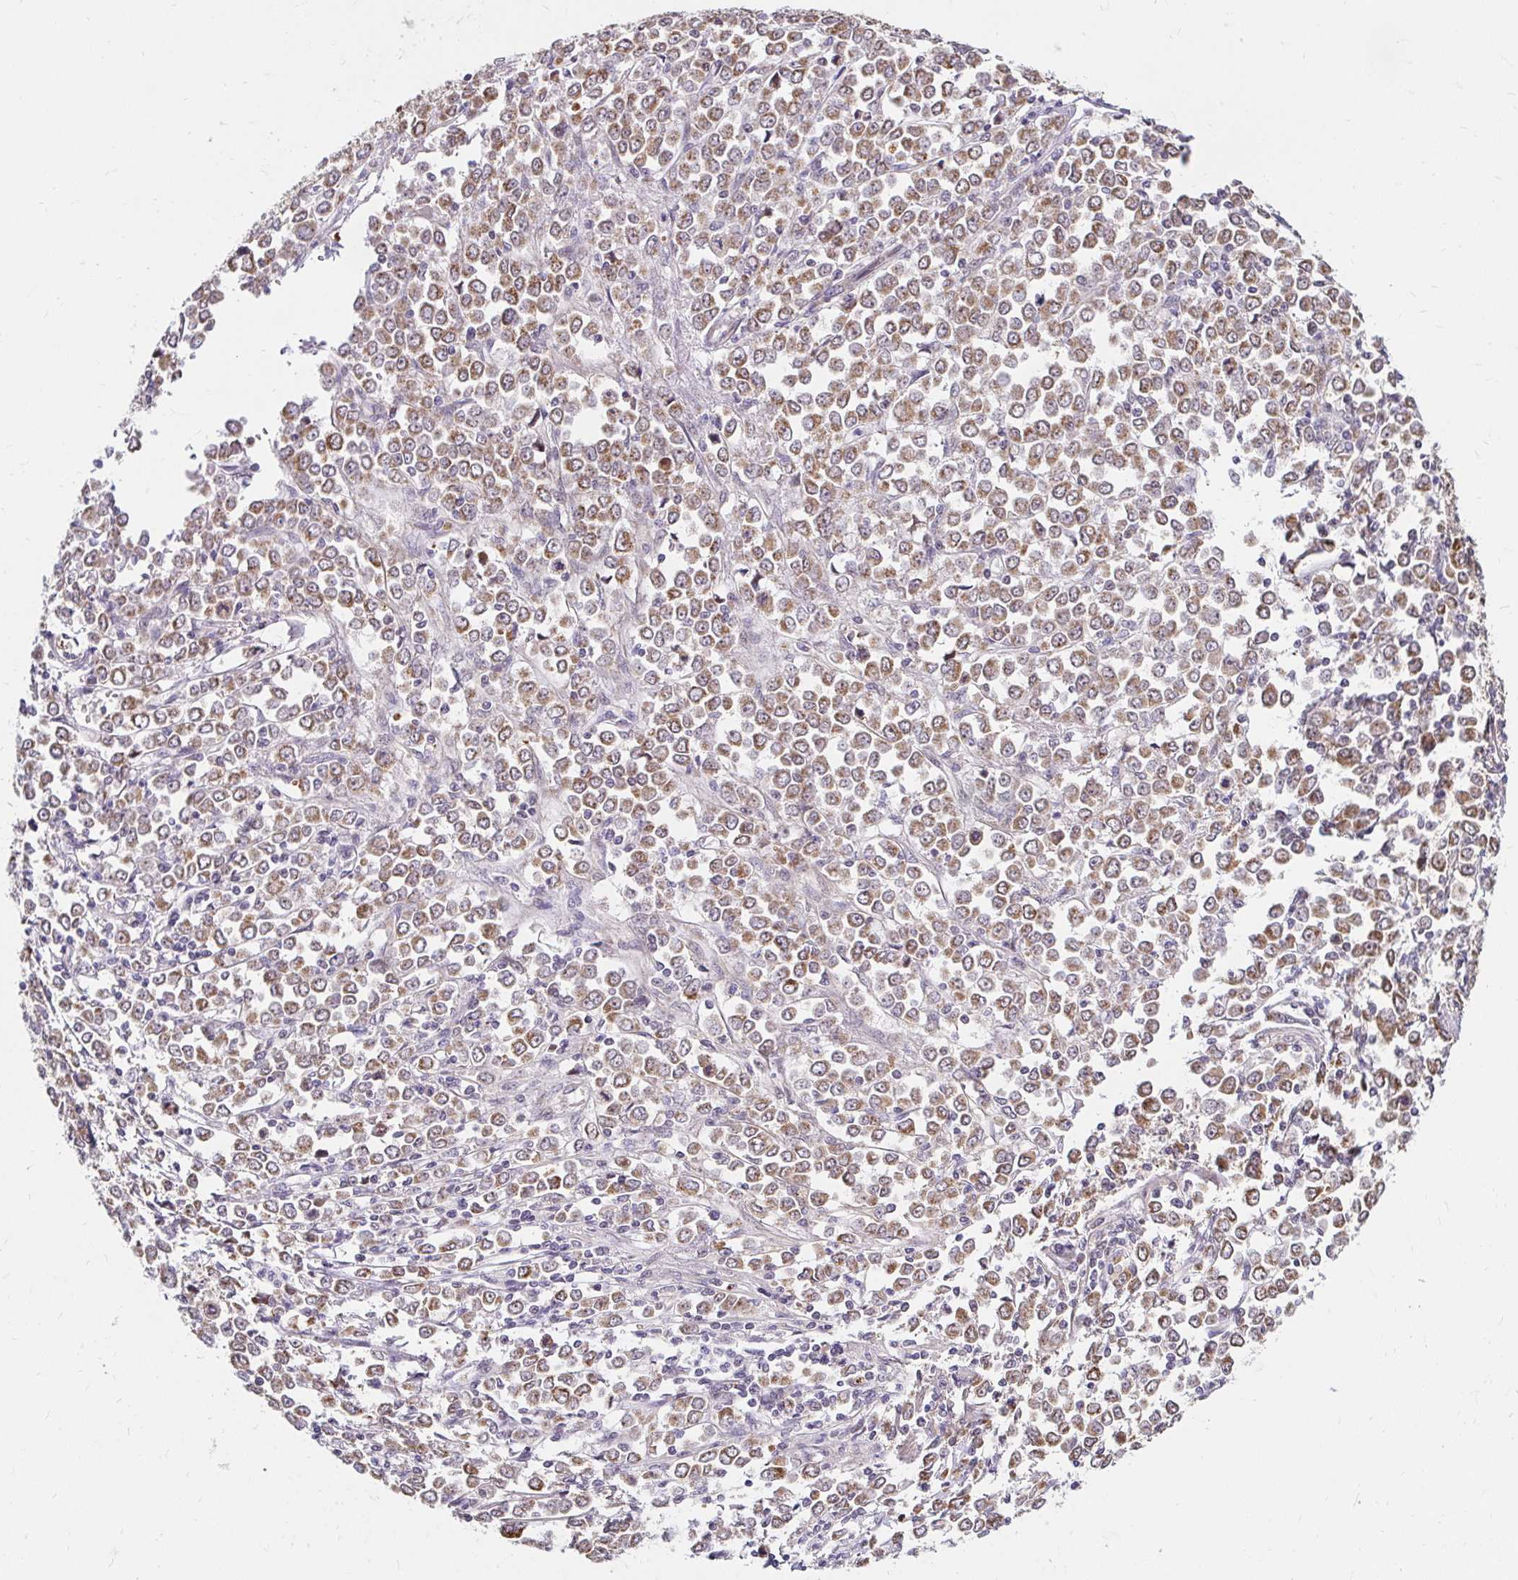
{"staining": {"intensity": "moderate", "quantity": ">75%", "location": "cytoplasmic/membranous"}, "tissue": "stomach cancer", "cell_type": "Tumor cells", "image_type": "cancer", "snomed": [{"axis": "morphology", "description": "Adenocarcinoma, NOS"}, {"axis": "topography", "description": "Stomach, upper"}], "caption": "IHC staining of adenocarcinoma (stomach), which demonstrates medium levels of moderate cytoplasmic/membranous expression in approximately >75% of tumor cells indicating moderate cytoplasmic/membranous protein positivity. The staining was performed using DAB (brown) for protein detection and nuclei were counterstained in hematoxylin (blue).", "gene": "TIMM50", "patient": {"sex": "male", "age": 70}}